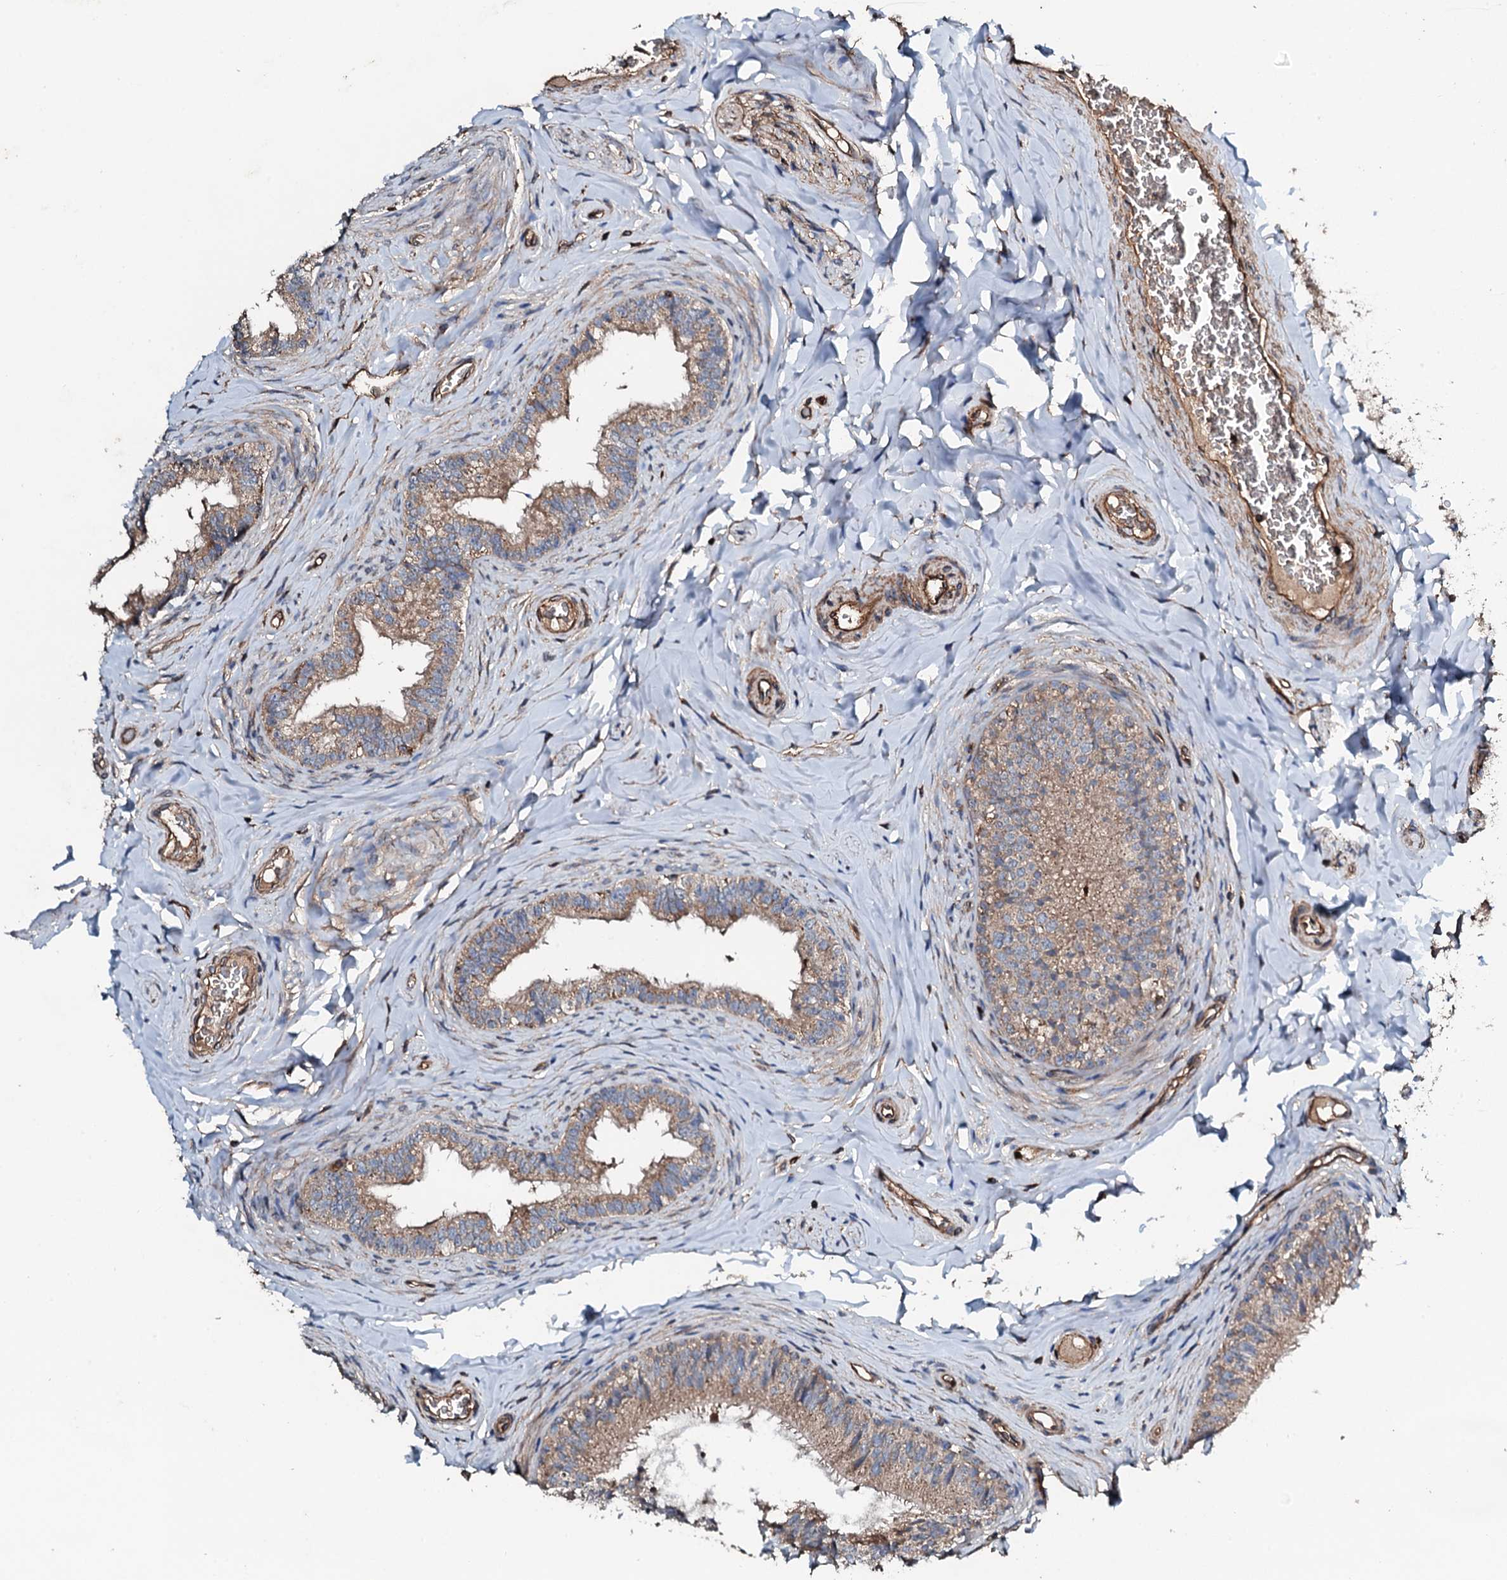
{"staining": {"intensity": "weak", "quantity": ">75%", "location": "cytoplasmic/membranous"}, "tissue": "epididymis", "cell_type": "Glandular cells", "image_type": "normal", "snomed": [{"axis": "morphology", "description": "Normal tissue, NOS"}, {"axis": "topography", "description": "Epididymis"}], "caption": "This histopathology image shows immunohistochemistry staining of unremarkable human epididymis, with low weak cytoplasmic/membranous positivity in approximately >75% of glandular cells.", "gene": "GRK2", "patient": {"sex": "male", "age": 34}}